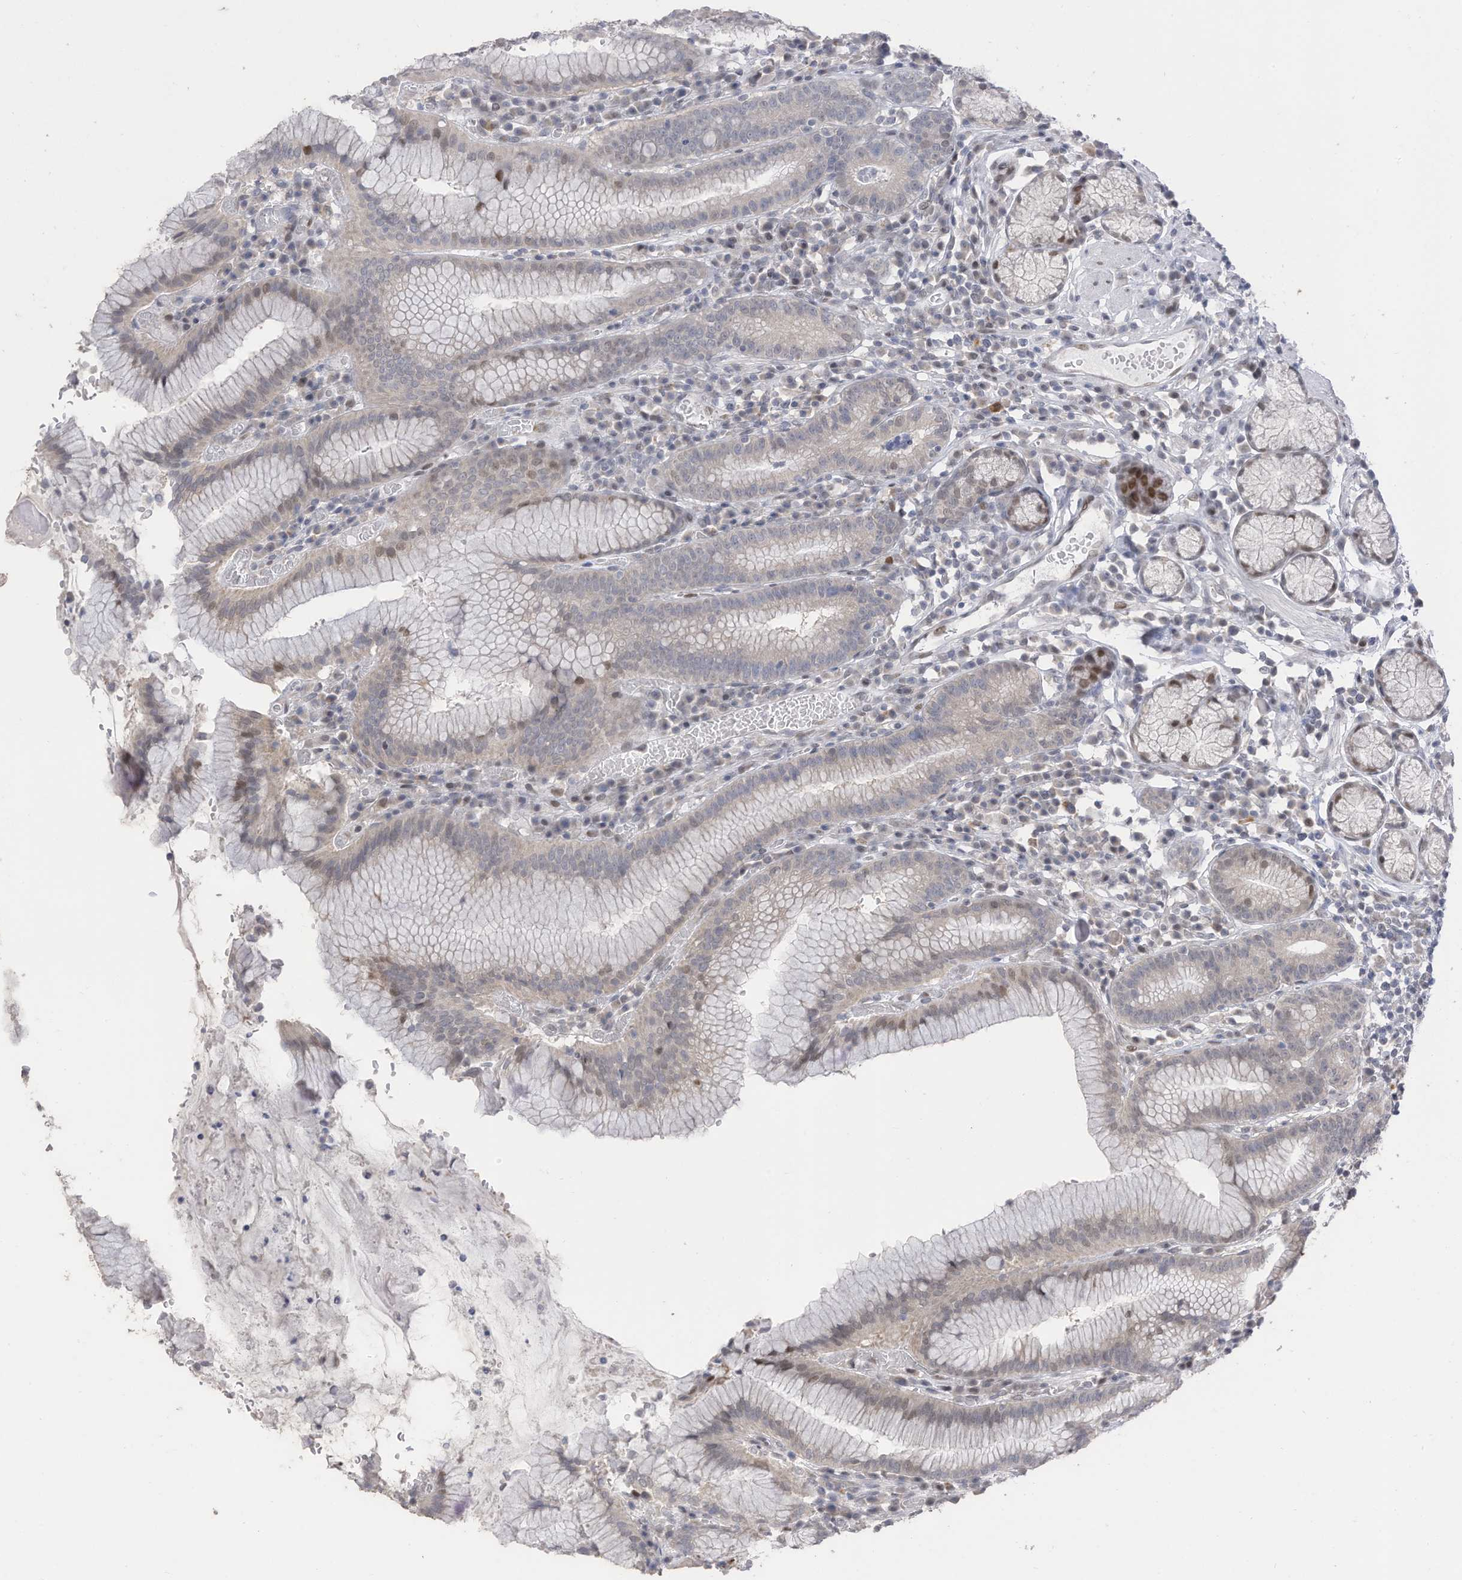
{"staining": {"intensity": "weak", "quantity": "<25%", "location": "cytoplasmic/membranous,nuclear"}, "tissue": "stomach", "cell_type": "Glandular cells", "image_type": "normal", "snomed": [{"axis": "morphology", "description": "Normal tissue, NOS"}, {"axis": "topography", "description": "Stomach"}], "caption": "IHC micrograph of normal stomach stained for a protein (brown), which displays no staining in glandular cells. (DAB (3,3'-diaminobenzidine) immunohistochemistry visualized using brightfield microscopy, high magnification).", "gene": "RABL3", "patient": {"sex": "male", "age": 55}}